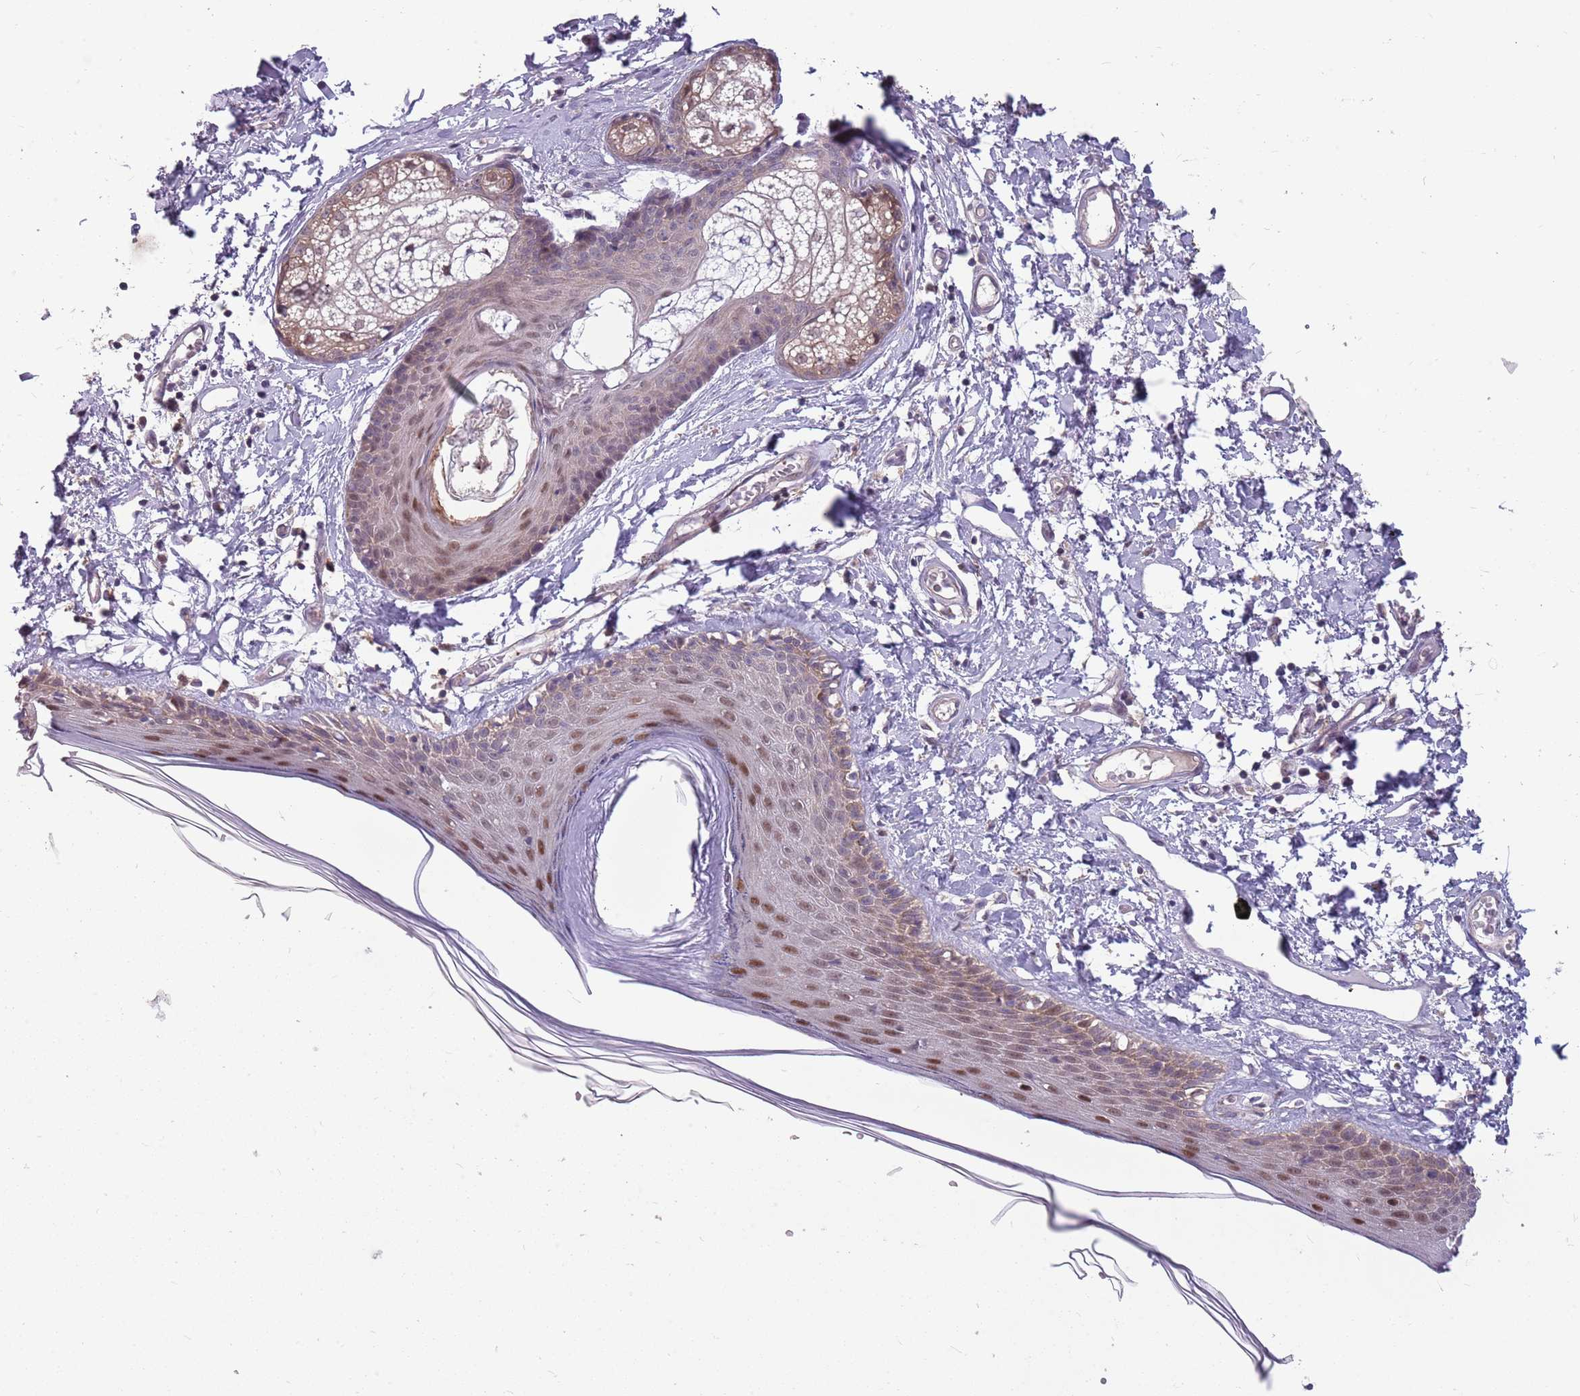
{"staining": {"intensity": "moderate", "quantity": ">75%", "location": "nuclear"}, "tissue": "skin", "cell_type": "Epidermal cells", "image_type": "normal", "snomed": [{"axis": "morphology", "description": "Normal tissue, NOS"}, {"axis": "topography", "description": "Adipose tissue"}, {"axis": "topography", "description": "Vascular tissue"}, {"axis": "topography", "description": "Vulva"}, {"axis": "topography", "description": "Peripheral nerve tissue"}], "caption": "IHC photomicrograph of unremarkable skin stained for a protein (brown), which demonstrates medium levels of moderate nuclear positivity in about >75% of epidermal cells.", "gene": "PPP1R27", "patient": {"sex": "female", "age": 86}}